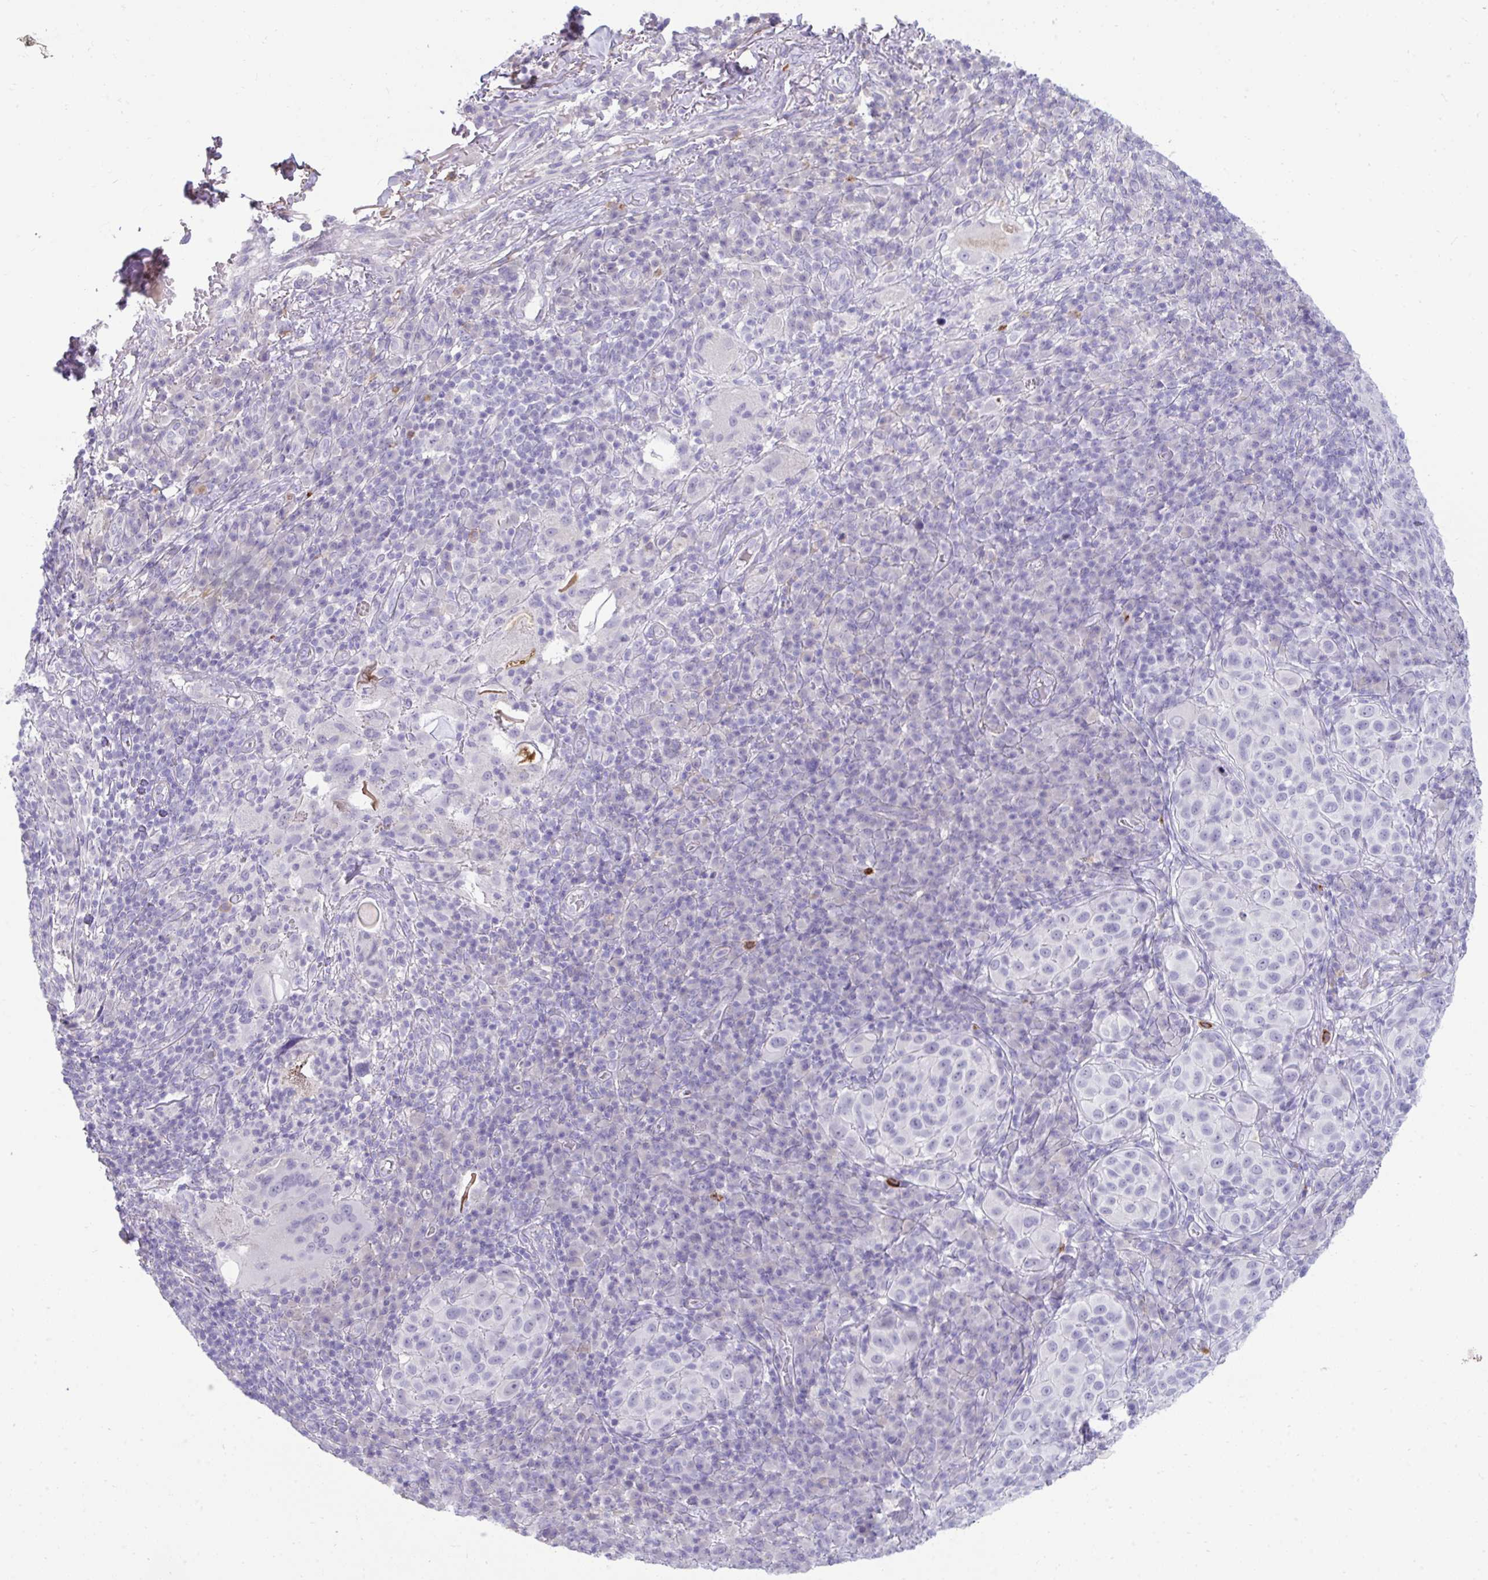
{"staining": {"intensity": "negative", "quantity": "none", "location": "none"}, "tissue": "melanoma", "cell_type": "Tumor cells", "image_type": "cancer", "snomed": [{"axis": "morphology", "description": "Malignant melanoma, NOS"}, {"axis": "topography", "description": "Skin"}], "caption": "This is an immunohistochemistry (IHC) micrograph of melanoma. There is no expression in tumor cells.", "gene": "PIGZ", "patient": {"sex": "male", "age": 38}}